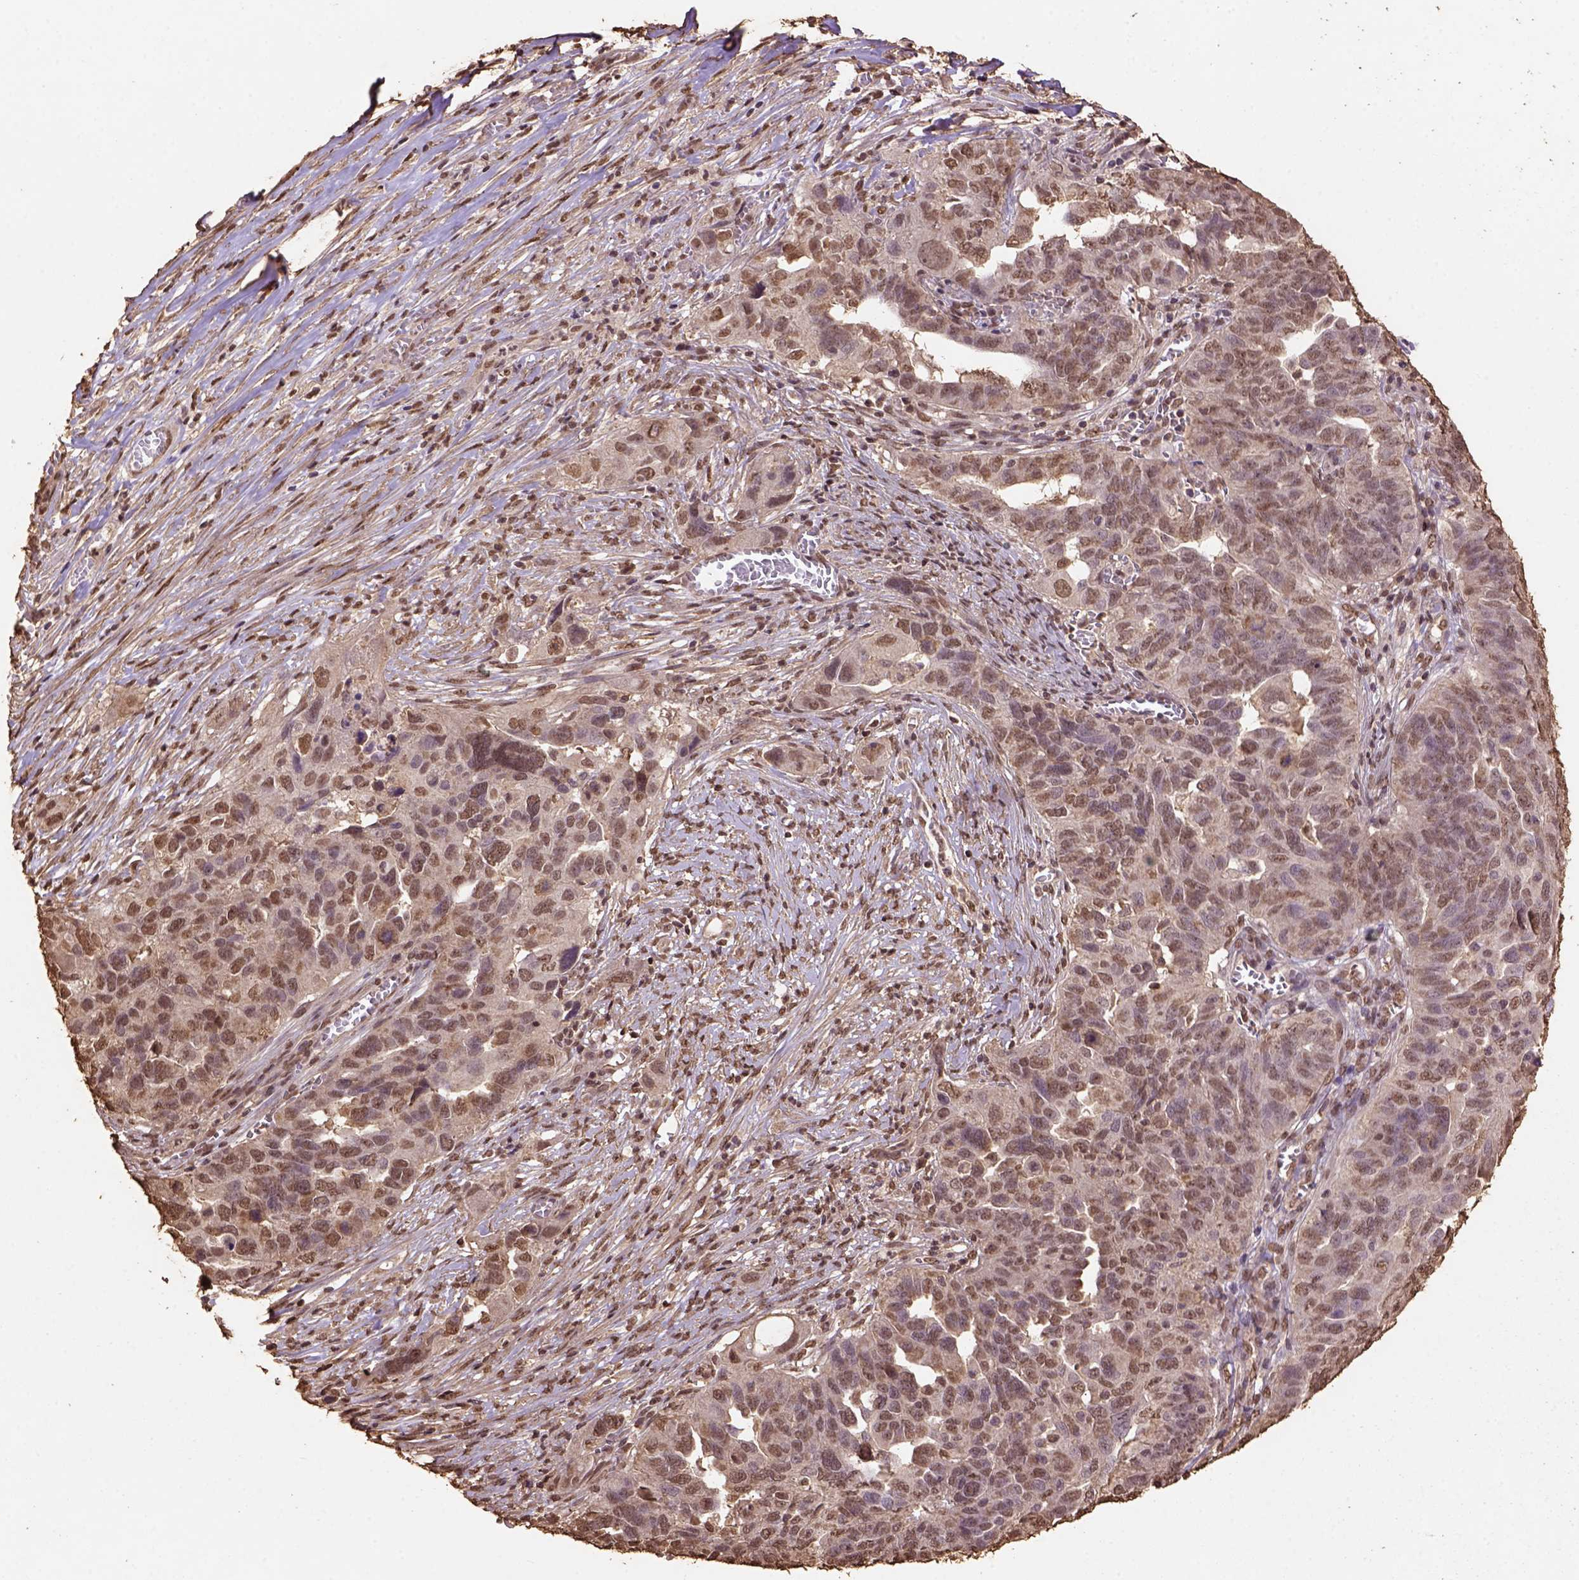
{"staining": {"intensity": "moderate", "quantity": ">75%", "location": "cytoplasmic/membranous"}, "tissue": "ovarian cancer", "cell_type": "Tumor cells", "image_type": "cancer", "snomed": [{"axis": "morphology", "description": "Carcinoma, endometroid"}, {"axis": "topography", "description": "Soft tissue"}, {"axis": "topography", "description": "Ovary"}], "caption": "Endometroid carcinoma (ovarian) stained for a protein (brown) reveals moderate cytoplasmic/membranous positive positivity in approximately >75% of tumor cells.", "gene": "CSTF2T", "patient": {"sex": "female", "age": 52}}